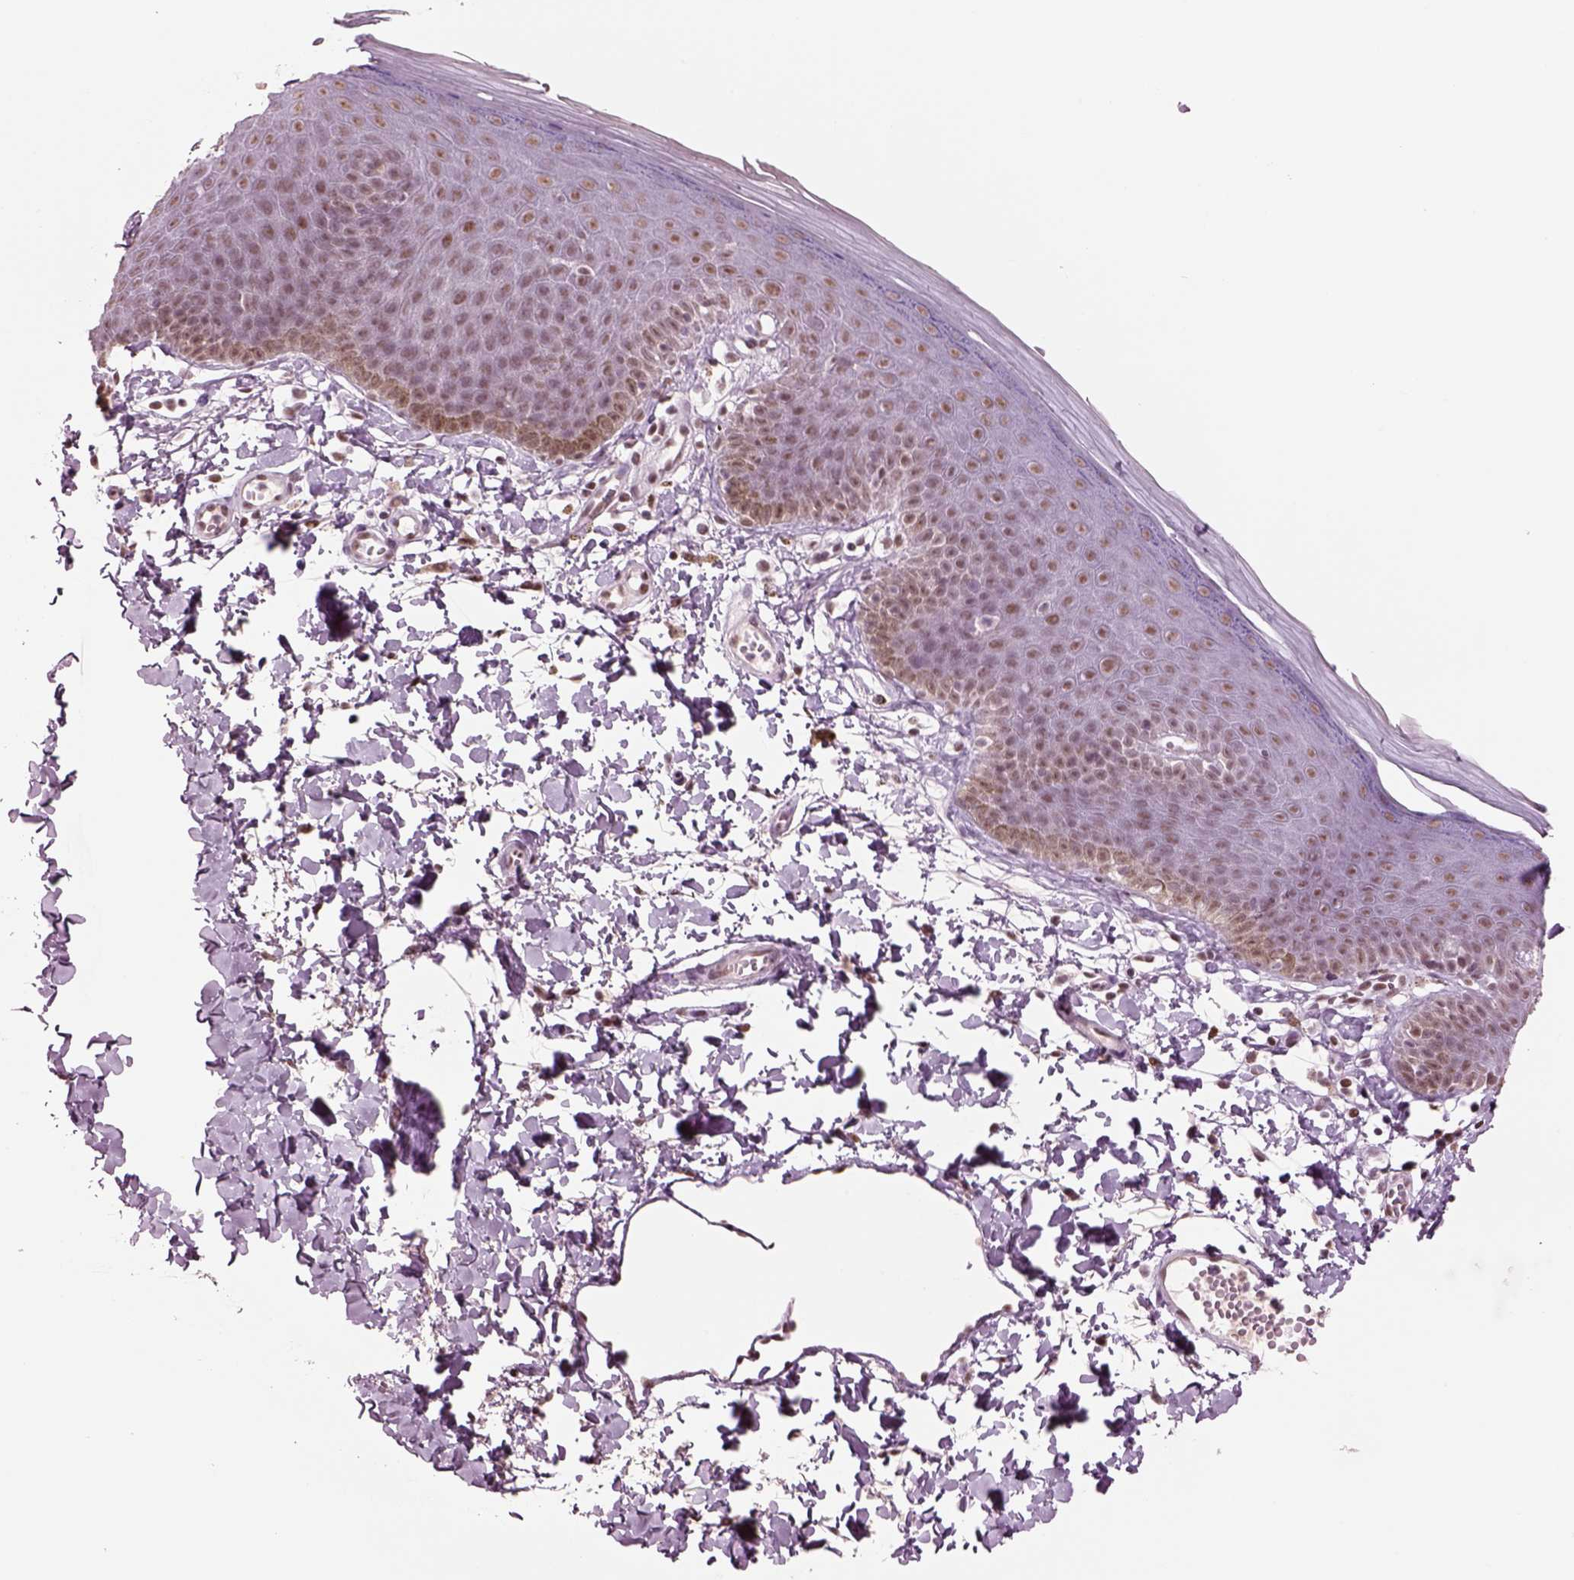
{"staining": {"intensity": "moderate", "quantity": ">75%", "location": "nuclear"}, "tissue": "skin", "cell_type": "Epidermal cells", "image_type": "normal", "snomed": [{"axis": "morphology", "description": "Normal tissue, NOS"}, {"axis": "topography", "description": "Anal"}], "caption": "Immunohistochemistry (DAB (3,3'-diaminobenzidine)) staining of benign human skin demonstrates moderate nuclear protein staining in approximately >75% of epidermal cells. Ihc stains the protein in brown and the nuclei are stained blue.", "gene": "SEPHS1", "patient": {"sex": "male", "age": 53}}